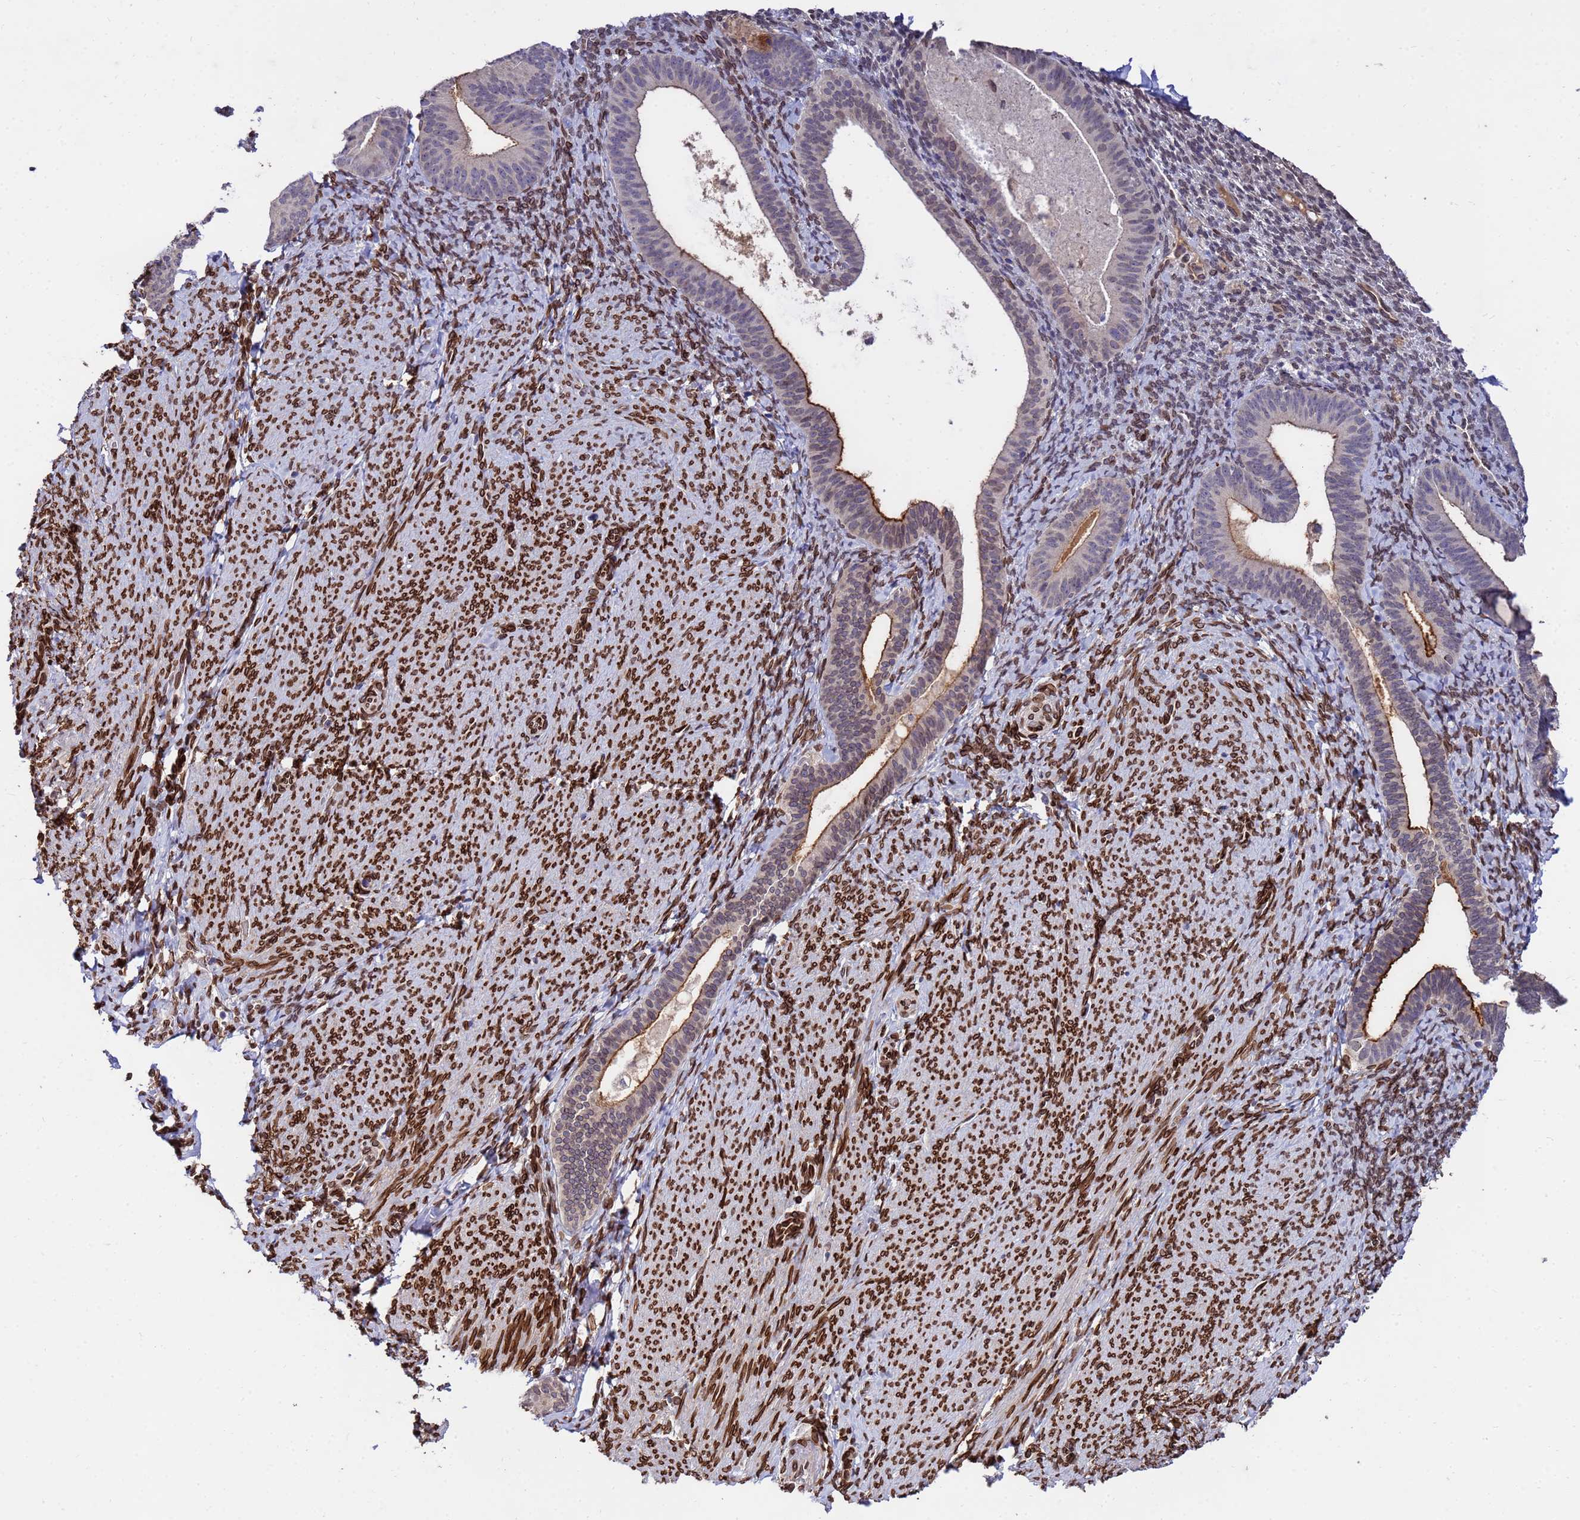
{"staining": {"intensity": "moderate", "quantity": "25%-75%", "location": "cytoplasmic/membranous,nuclear"}, "tissue": "endometrium", "cell_type": "Cells in endometrial stroma", "image_type": "normal", "snomed": [{"axis": "morphology", "description": "Normal tissue, NOS"}, {"axis": "topography", "description": "Endometrium"}], "caption": "Human endometrium stained for a protein (brown) reveals moderate cytoplasmic/membranous,nuclear positive staining in approximately 25%-75% of cells in endometrial stroma.", "gene": "GPR135", "patient": {"sex": "female", "age": 65}}